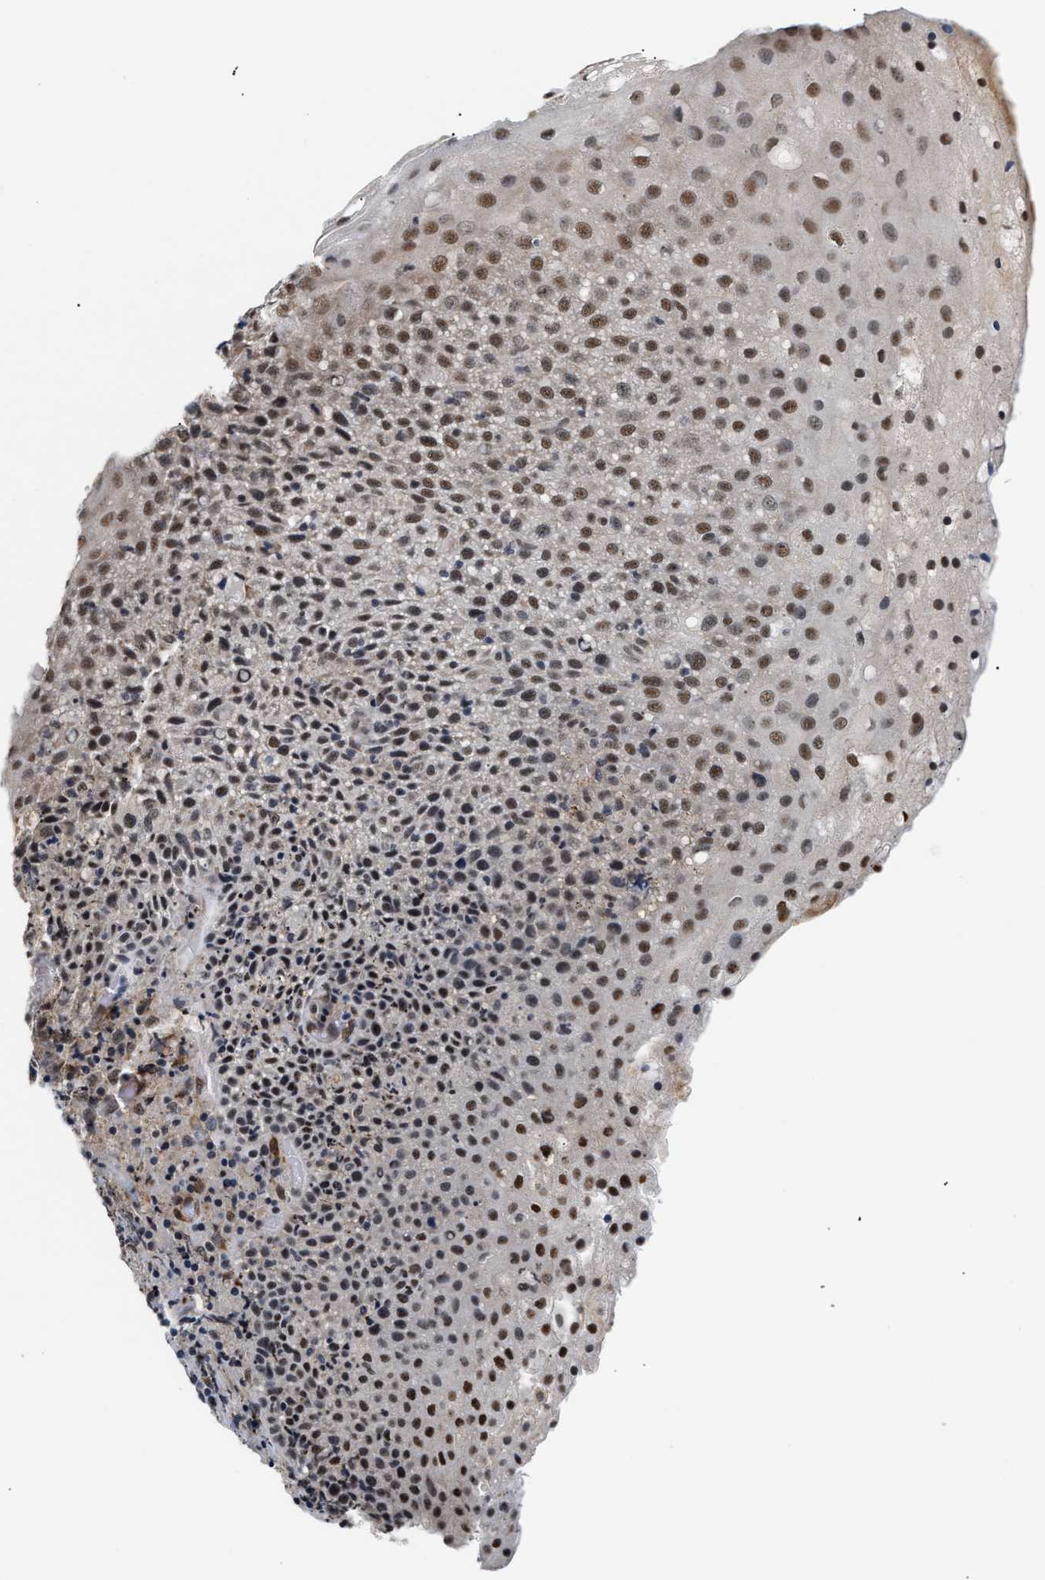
{"staining": {"intensity": "moderate", "quantity": ">75%", "location": "nuclear"}, "tissue": "lymphoma", "cell_type": "Tumor cells", "image_type": "cancer", "snomed": [{"axis": "morphology", "description": "Malignant lymphoma, non-Hodgkin's type, High grade"}, {"axis": "topography", "description": "Tonsil"}], "caption": "The immunohistochemical stain highlights moderate nuclear staining in tumor cells of malignant lymphoma, non-Hodgkin's type (high-grade) tissue.", "gene": "THOC1", "patient": {"sex": "female", "age": 36}}